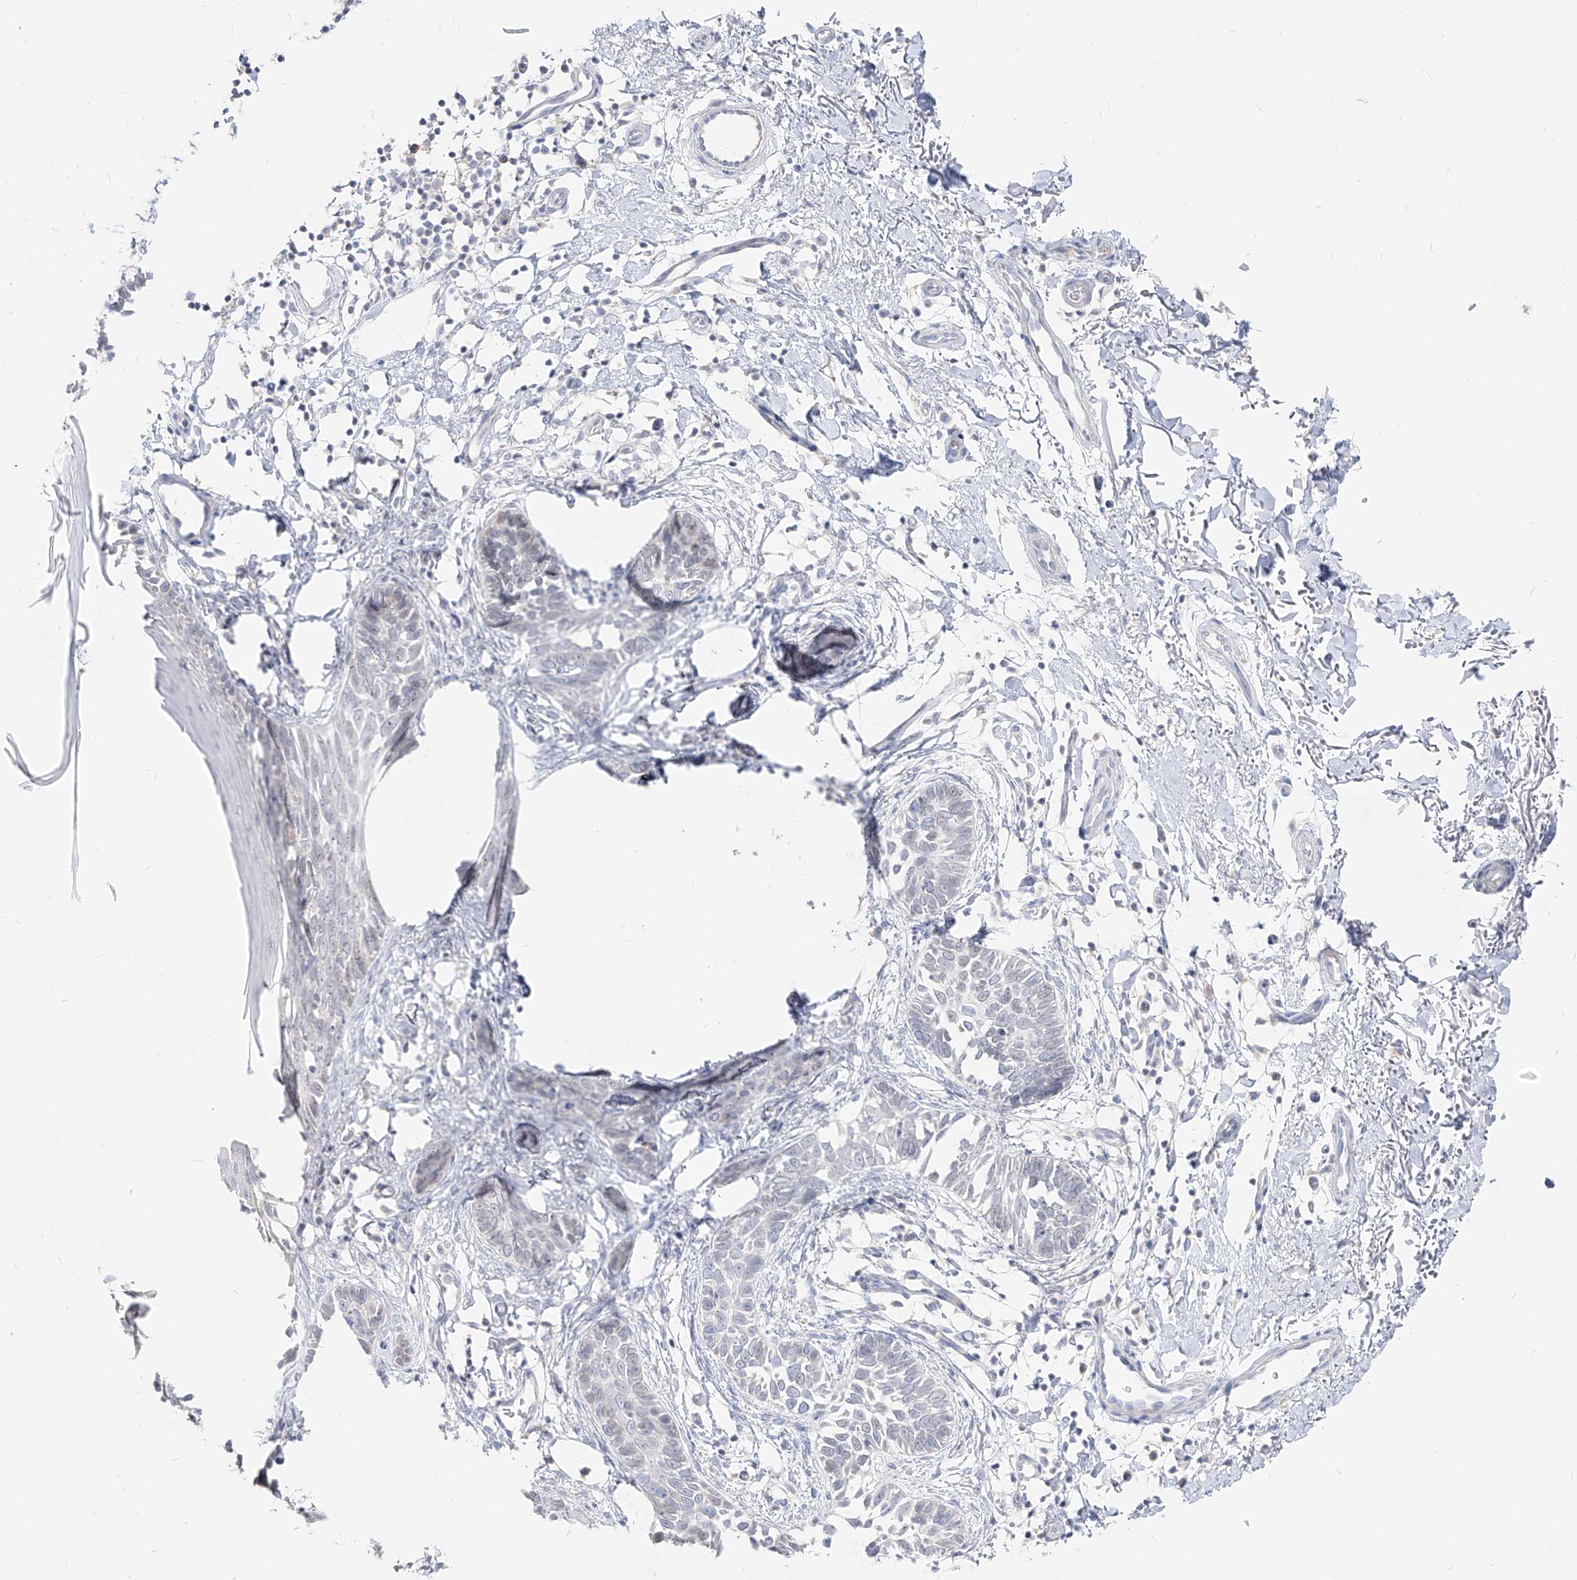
{"staining": {"intensity": "negative", "quantity": "none", "location": "none"}, "tissue": "skin cancer", "cell_type": "Tumor cells", "image_type": "cancer", "snomed": [{"axis": "morphology", "description": "Normal tissue, NOS"}, {"axis": "morphology", "description": "Basal cell carcinoma"}, {"axis": "topography", "description": "Skin"}], "caption": "Immunohistochemistry photomicrograph of human skin cancer (basal cell carcinoma) stained for a protein (brown), which demonstrates no expression in tumor cells. (Stains: DAB immunohistochemistry with hematoxylin counter stain, Microscopy: brightfield microscopy at high magnification).", "gene": "RBFOX3", "patient": {"sex": "male", "age": 77}}